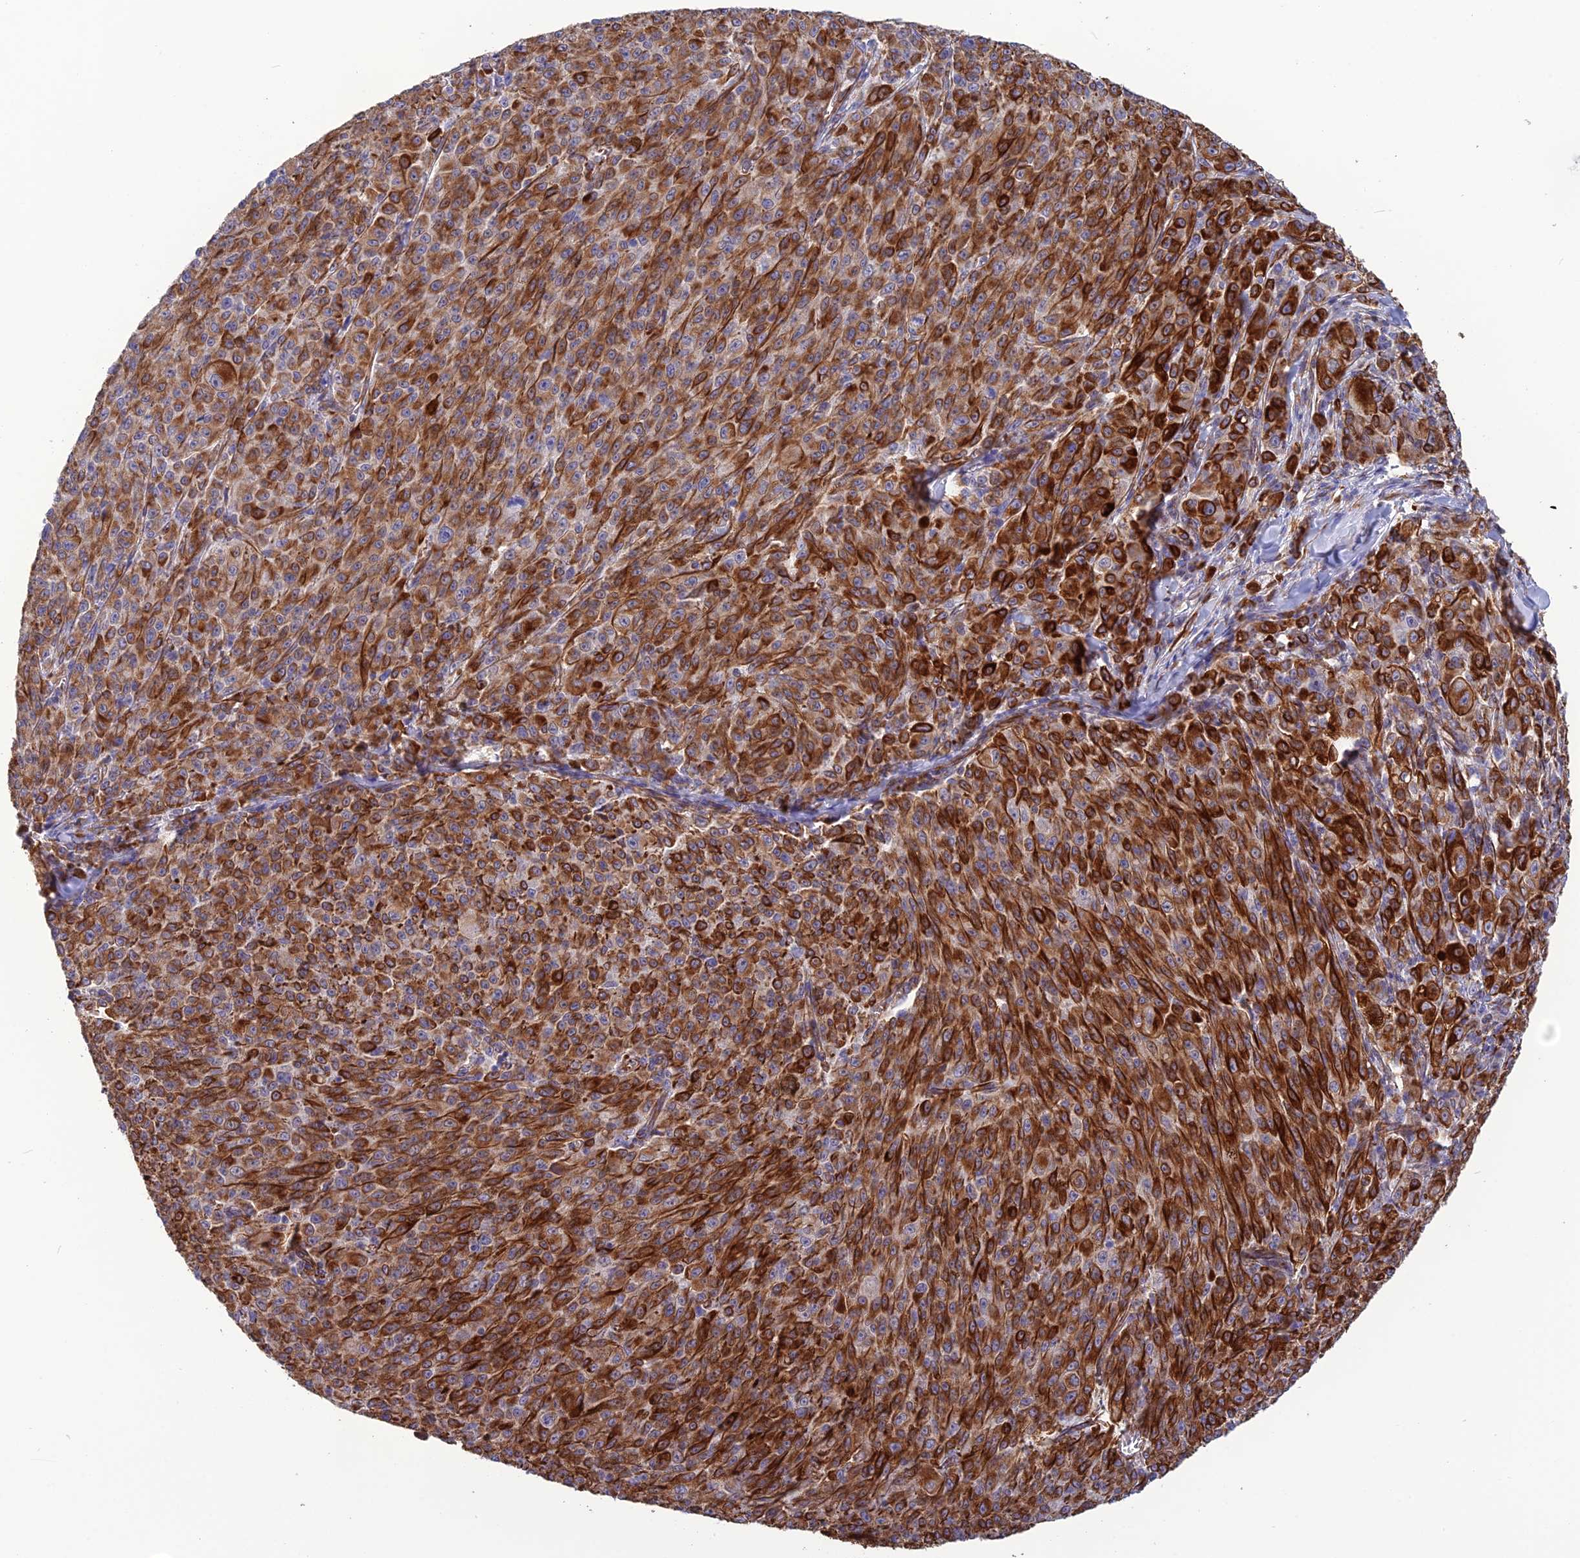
{"staining": {"intensity": "strong", "quantity": "25%-75%", "location": "cytoplasmic/membranous"}, "tissue": "melanoma", "cell_type": "Tumor cells", "image_type": "cancer", "snomed": [{"axis": "morphology", "description": "Malignant melanoma, NOS"}, {"axis": "topography", "description": "Skin"}], "caption": "A brown stain highlights strong cytoplasmic/membranous staining of a protein in malignant melanoma tumor cells.", "gene": "FBXL20", "patient": {"sex": "female", "age": 52}}